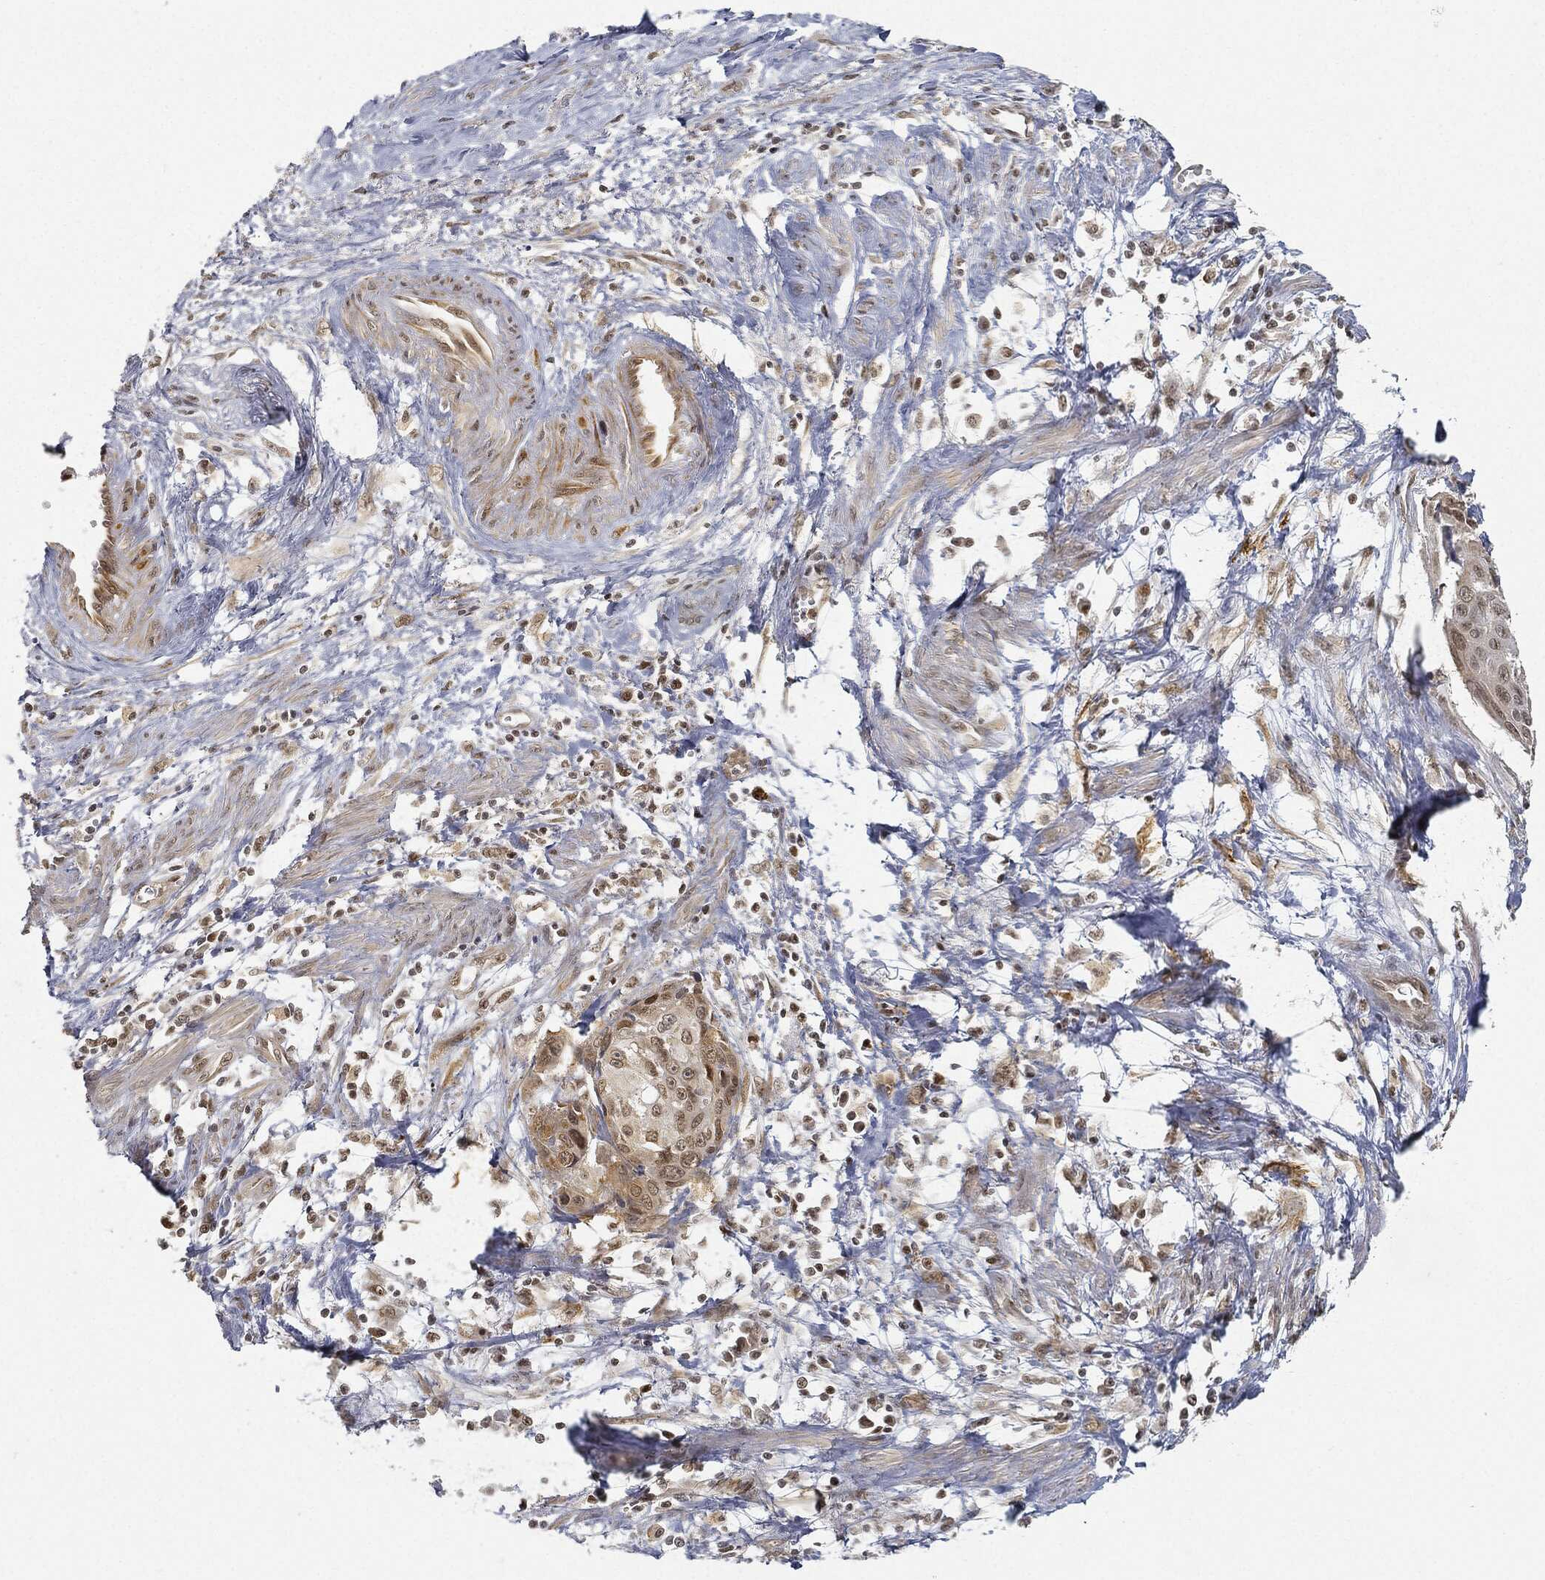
{"staining": {"intensity": "moderate", "quantity": "<25%", "location": "cytoplasmic/membranous,nuclear"}, "tissue": "cervical cancer", "cell_type": "Tumor cells", "image_type": "cancer", "snomed": [{"axis": "morphology", "description": "Squamous cell carcinoma, NOS"}, {"axis": "topography", "description": "Cervix"}], "caption": "Human cervical cancer (squamous cell carcinoma) stained with a brown dye displays moderate cytoplasmic/membranous and nuclear positive staining in about <25% of tumor cells.", "gene": "CIB1", "patient": {"sex": "female", "age": 58}}